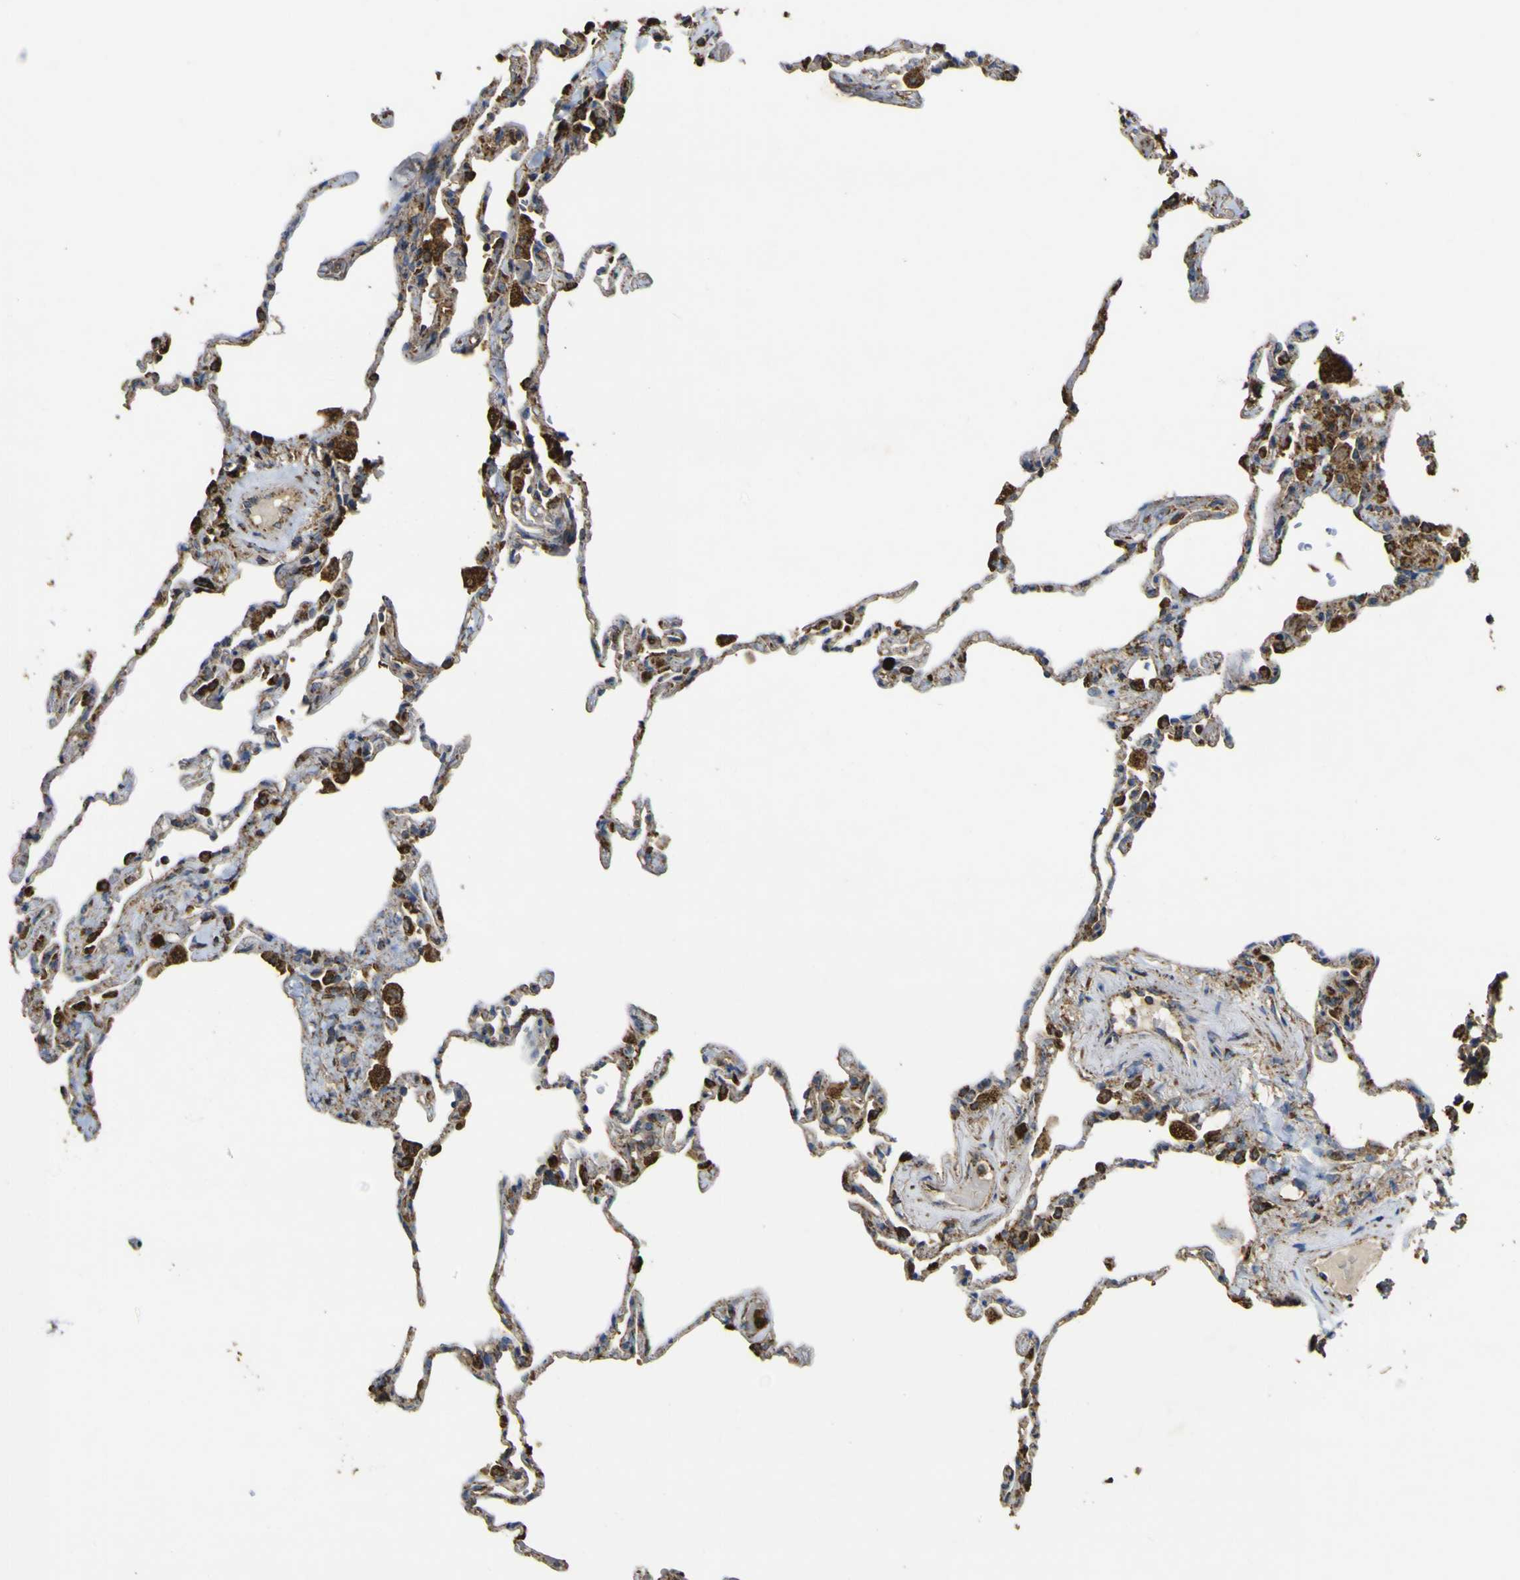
{"staining": {"intensity": "strong", "quantity": "<25%", "location": "cytoplasmic/membranous,nuclear"}, "tissue": "lung", "cell_type": "Alveolar cells", "image_type": "normal", "snomed": [{"axis": "morphology", "description": "Normal tissue, NOS"}, {"axis": "topography", "description": "Lung"}], "caption": "DAB immunohistochemical staining of benign lung exhibits strong cytoplasmic/membranous,nuclear protein positivity in approximately <25% of alveolar cells.", "gene": "ACSL3", "patient": {"sex": "male", "age": 59}}